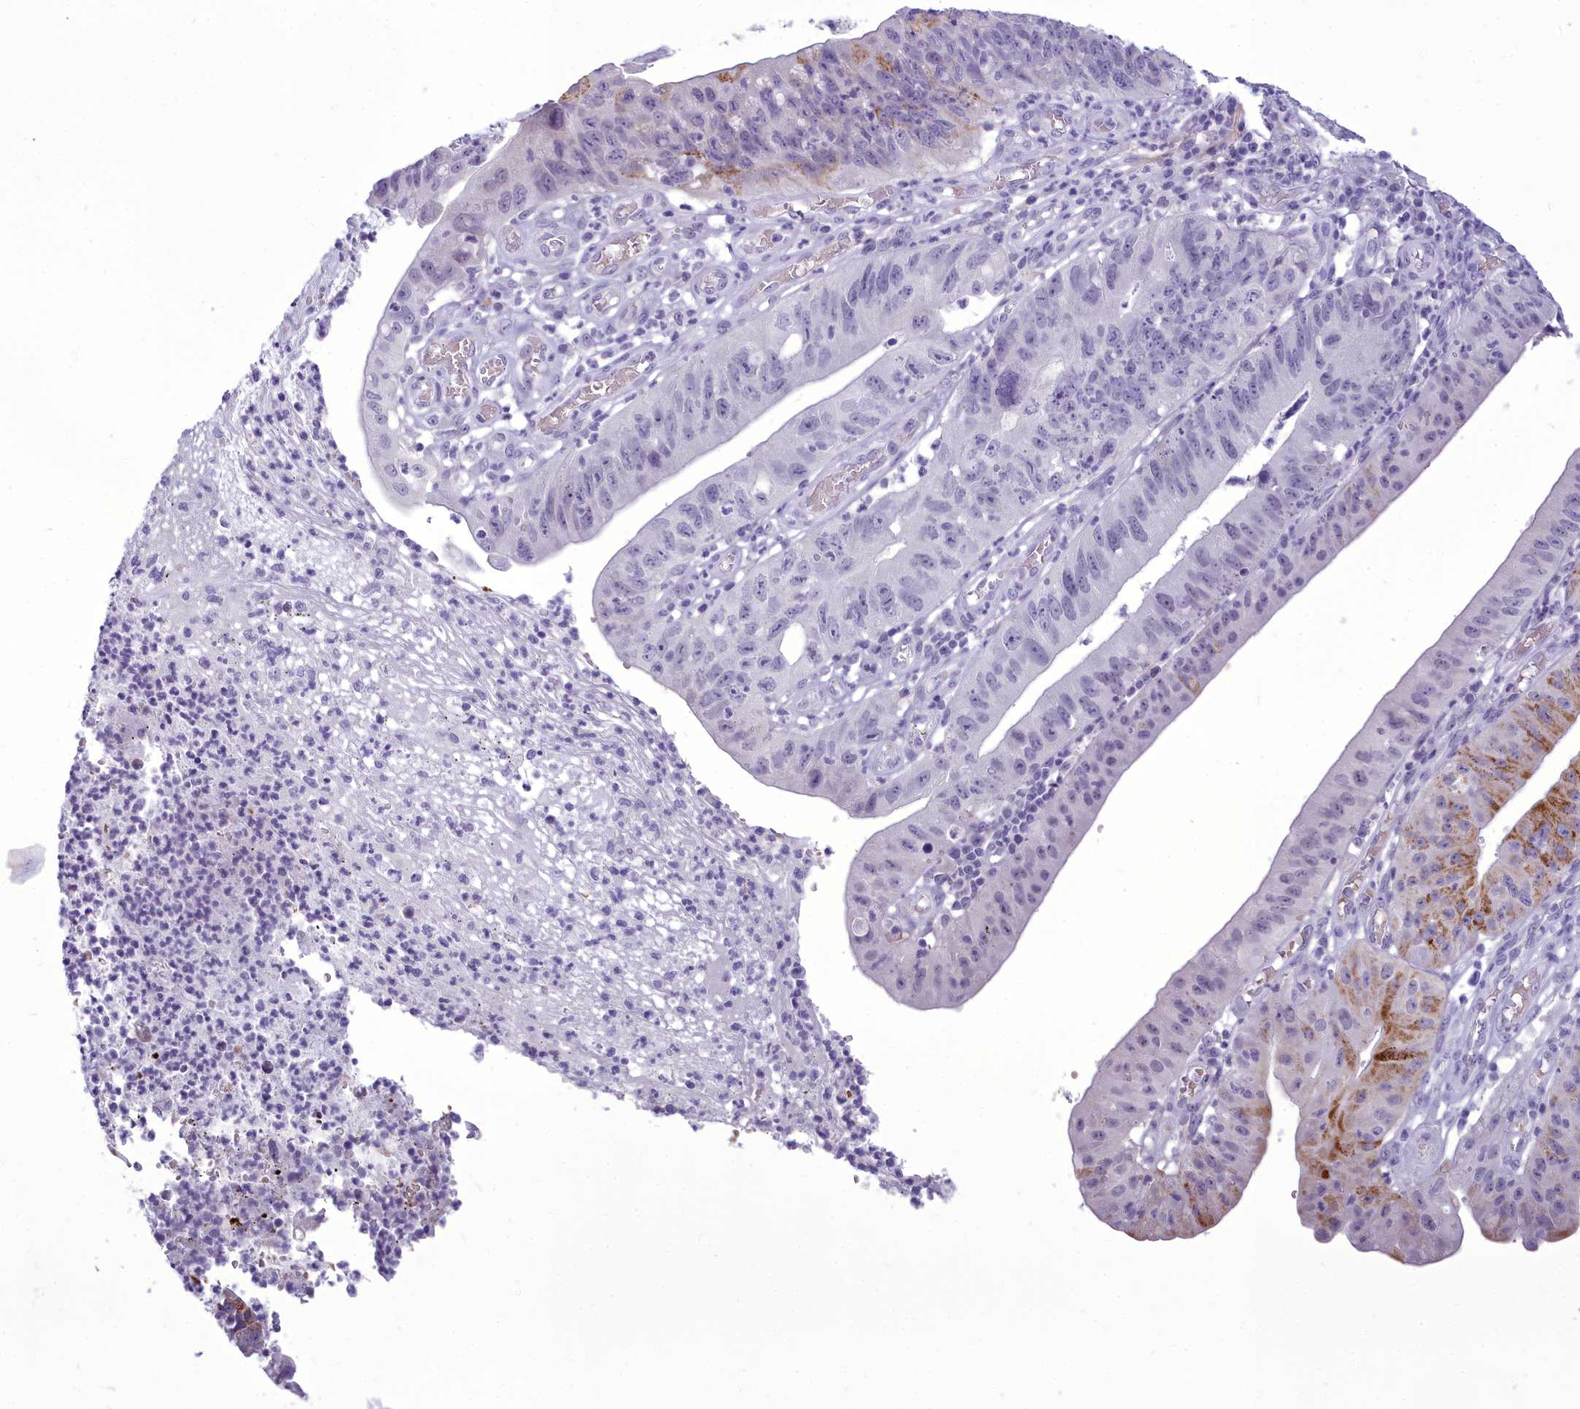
{"staining": {"intensity": "moderate", "quantity": "<25%", "location": "cytoplasmic/membranous"}, "tissue": "stomach cancer", "cell_type": "Tumor cells", "image_type": "cancer", "snomed": [{"axis": "morphology", "description": "Adenocarcinoma, NOS"}, {"axis": "topography", "description": "Stomach"}], "caption": "Stomach adenocarcinoma was stained to show a protein in brown. There is low levels of moderate cytoplasmic/membranous expression in about <25% of tumor cells.", "gene": "OSTN", "patient": {"sex": "male", "age": 59}}